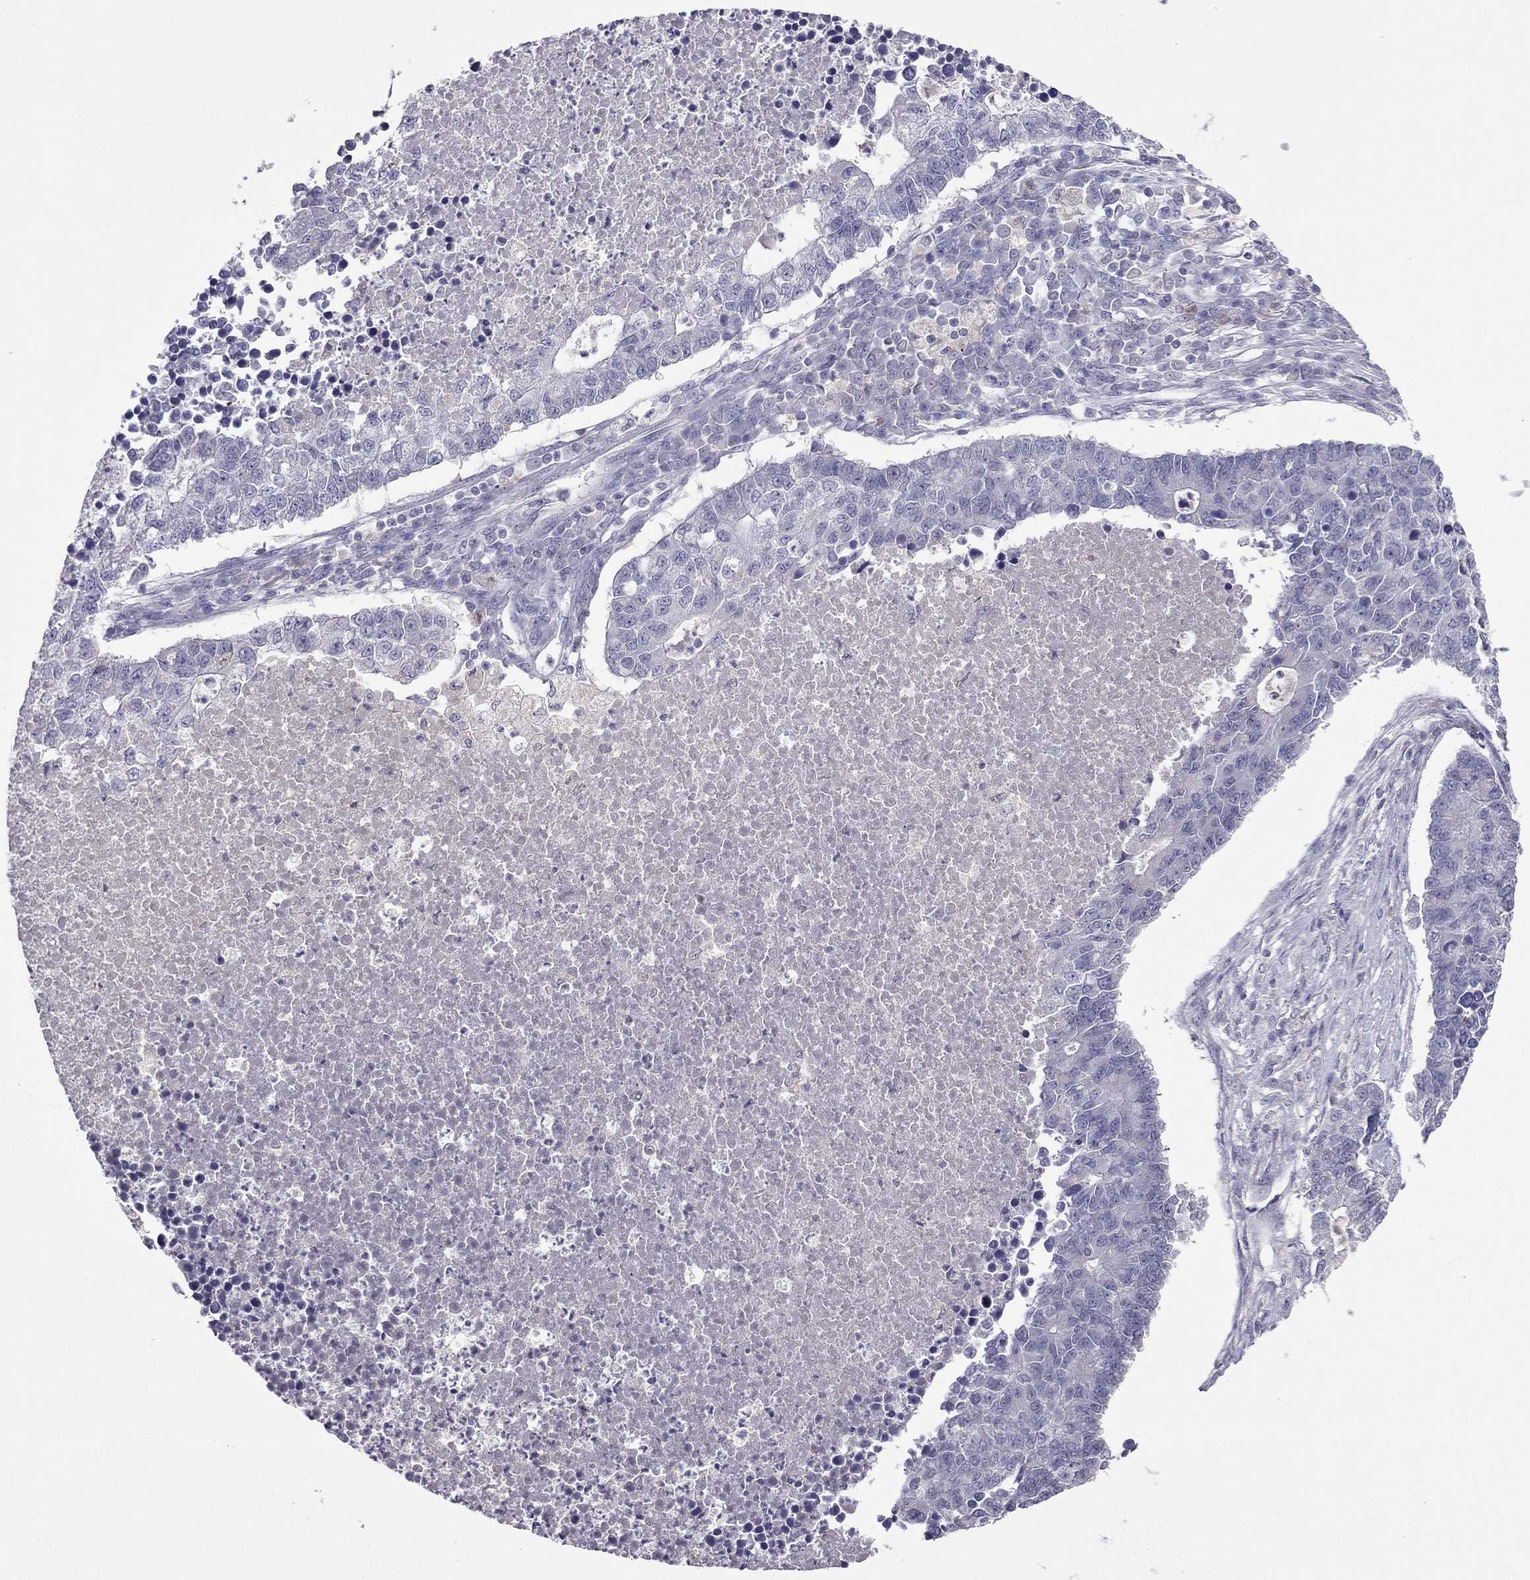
{"staining": {"intensity": "negative", "quantity": "none", "location": "none"}, "tissue": "lung cancer", "cell_type": "Tumor cells", "image_type": "cancer", "snomed": [{"axis": "morphology", "description": "Adenocarcinoma, NOS"}, {"axis": "topography", "description": "Lung"}], "caption": "The immunohistochemistry photomicrograph has no significant staining in tumor cells of adenocarcinoma (lung) tissue. Brightfield microscopy of IHC stained with DAB (brown) and hematoxylin (blue), captured at high magnification.", "gene": "RGS8", "patient": {"sex": "male", "age": 57}}